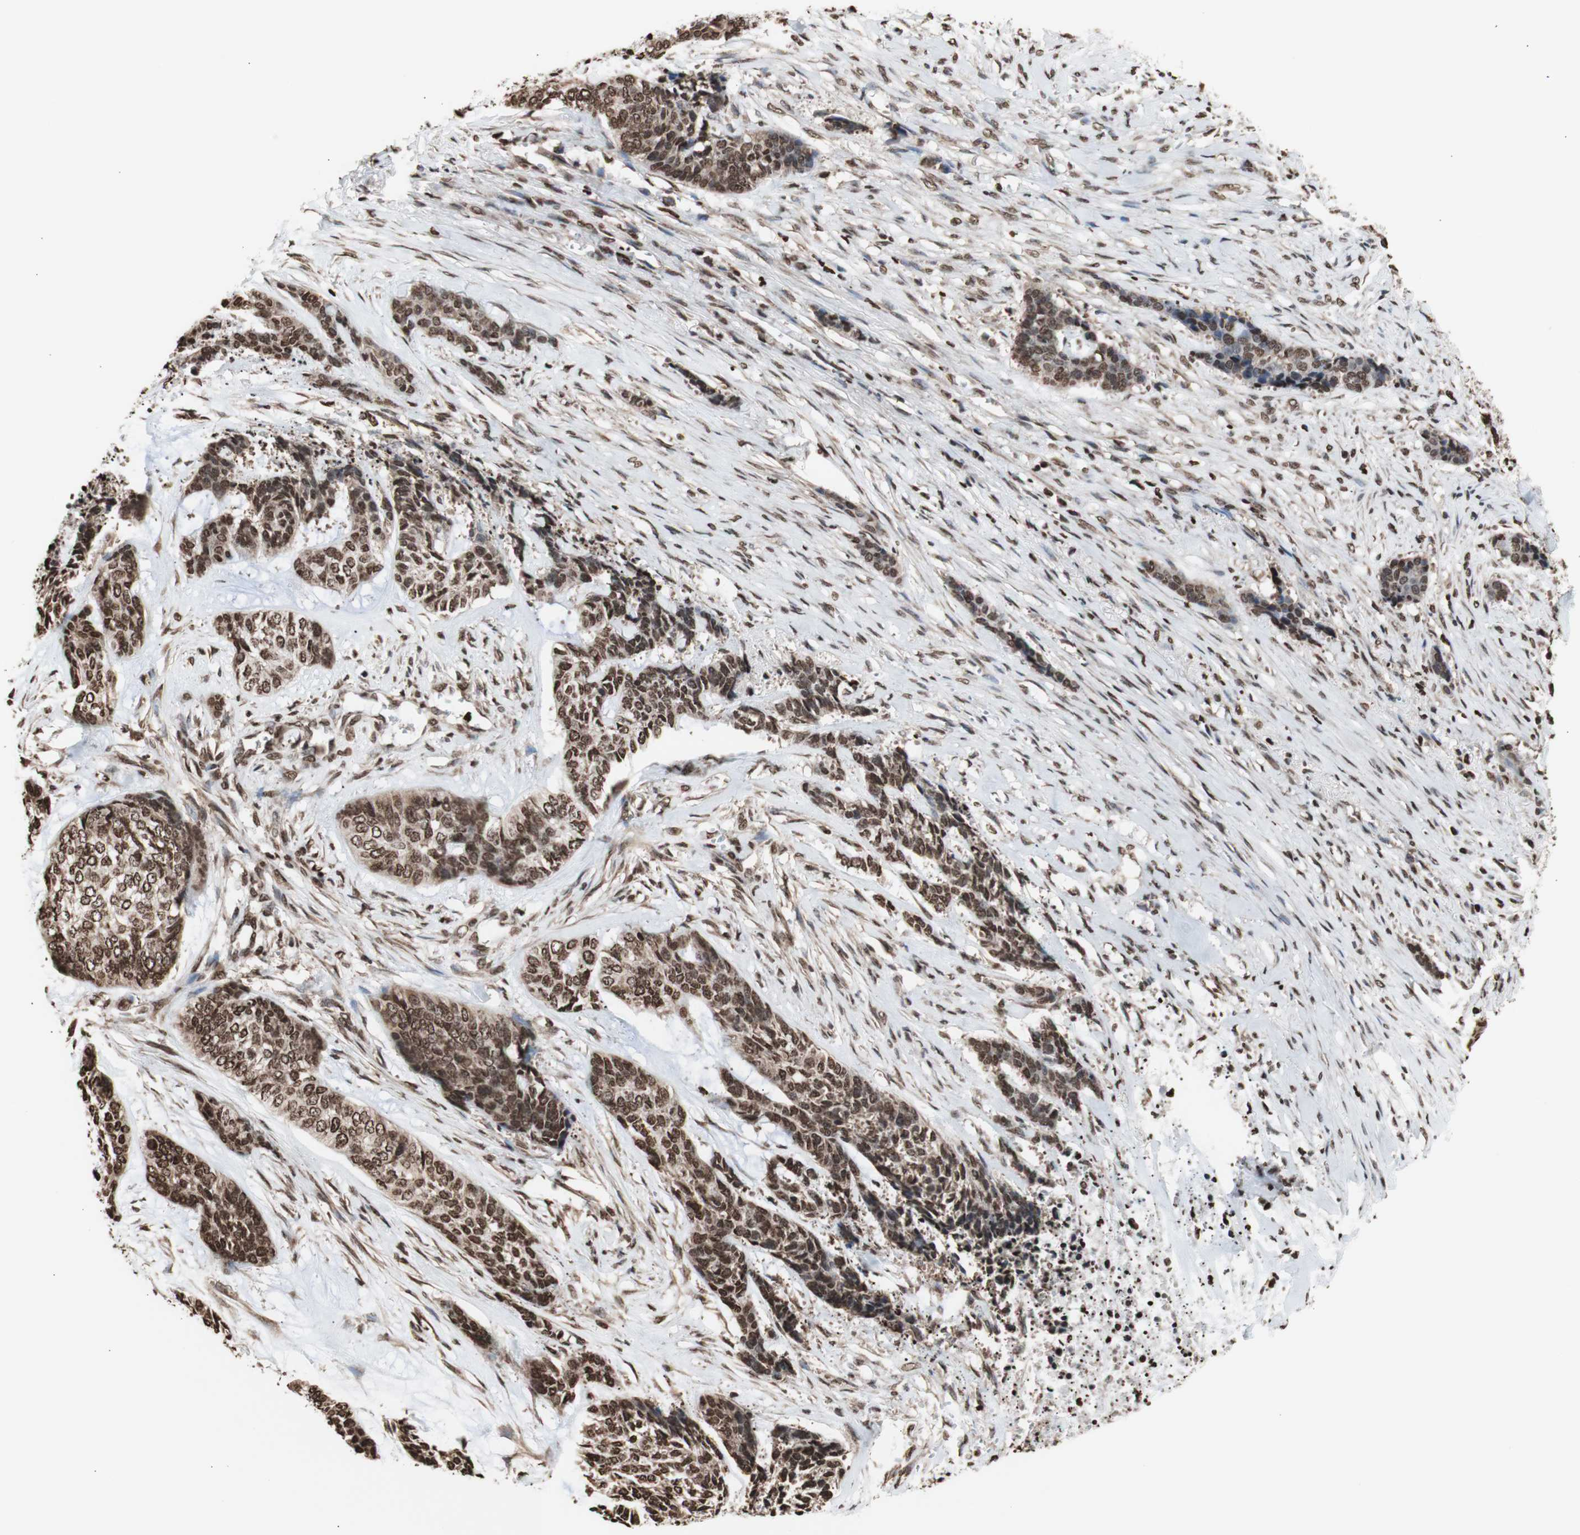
{"staining": {"intensity": "moderate", "quantity": ">75%", "location": "cytoplasmic/membranous,nuclear"}, "tissue": "skin cancer", "cell_type": "Tumor cells", "image_type": "cancer", "snomed": [{"axis": "morphology", "description": "Basal cell carcinoma"}, {"axis": "topography", "description": "Skin"}], "caption": "Skin cancer stained with immunohistochemistry (IHC) exhibits moderate cytoplasmic/membranous and nuclear expression in about >75% of tumor cells. (DAB IHC, brown staining for protein, blue staining for nuclei).", "gene": "SNAI2", "patient": {"sex": "female", "age": 64}}